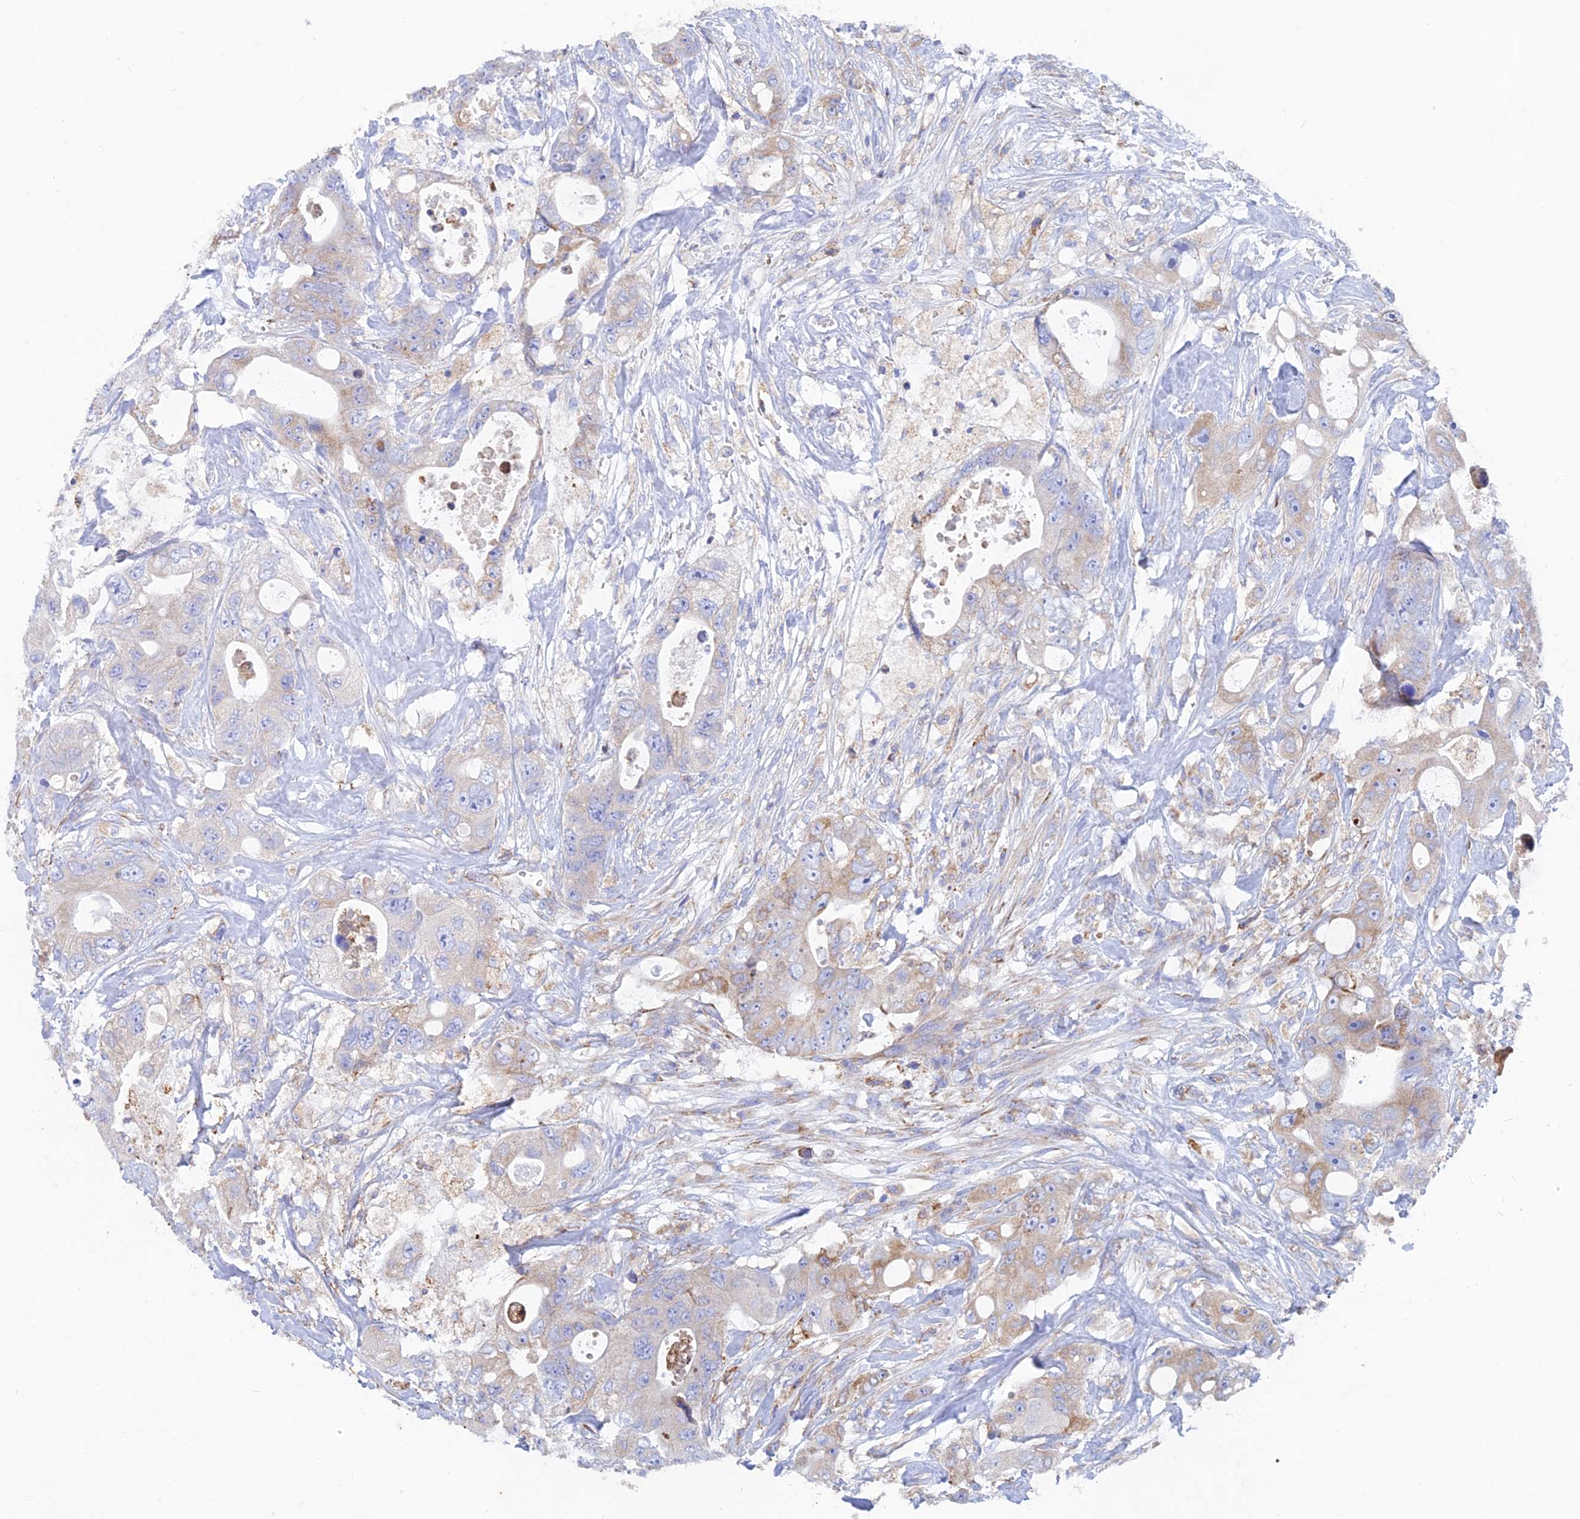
{"staining": {"intensity": "weak", "quantity": "25%-75%", "location": "cytoplasmic/membranous"}, "tissue": "colorectal cancer", "cell_type": "Tumor cells", "image_type": "cancer", "snomed": [{"axis": "morphology", "description": "Adenocarcinoma, NOS"}, {"axis": "topography", "description": "Colon"}], "caption": "Immunohistochemistry staining of adenocarcinoma (colorectal), which shows low levels of weak cytoplasmic/membranous expression in about 25%-75% of tumor cells indicating weak cytoplasmic/membranous protein positivity. The staining was performed using DAB (brown) for protein detection and nuclei were counterstained in hematoxylin (blue).", "gene": "WDR35", "patient": {"sex": "female", "age": 46}}